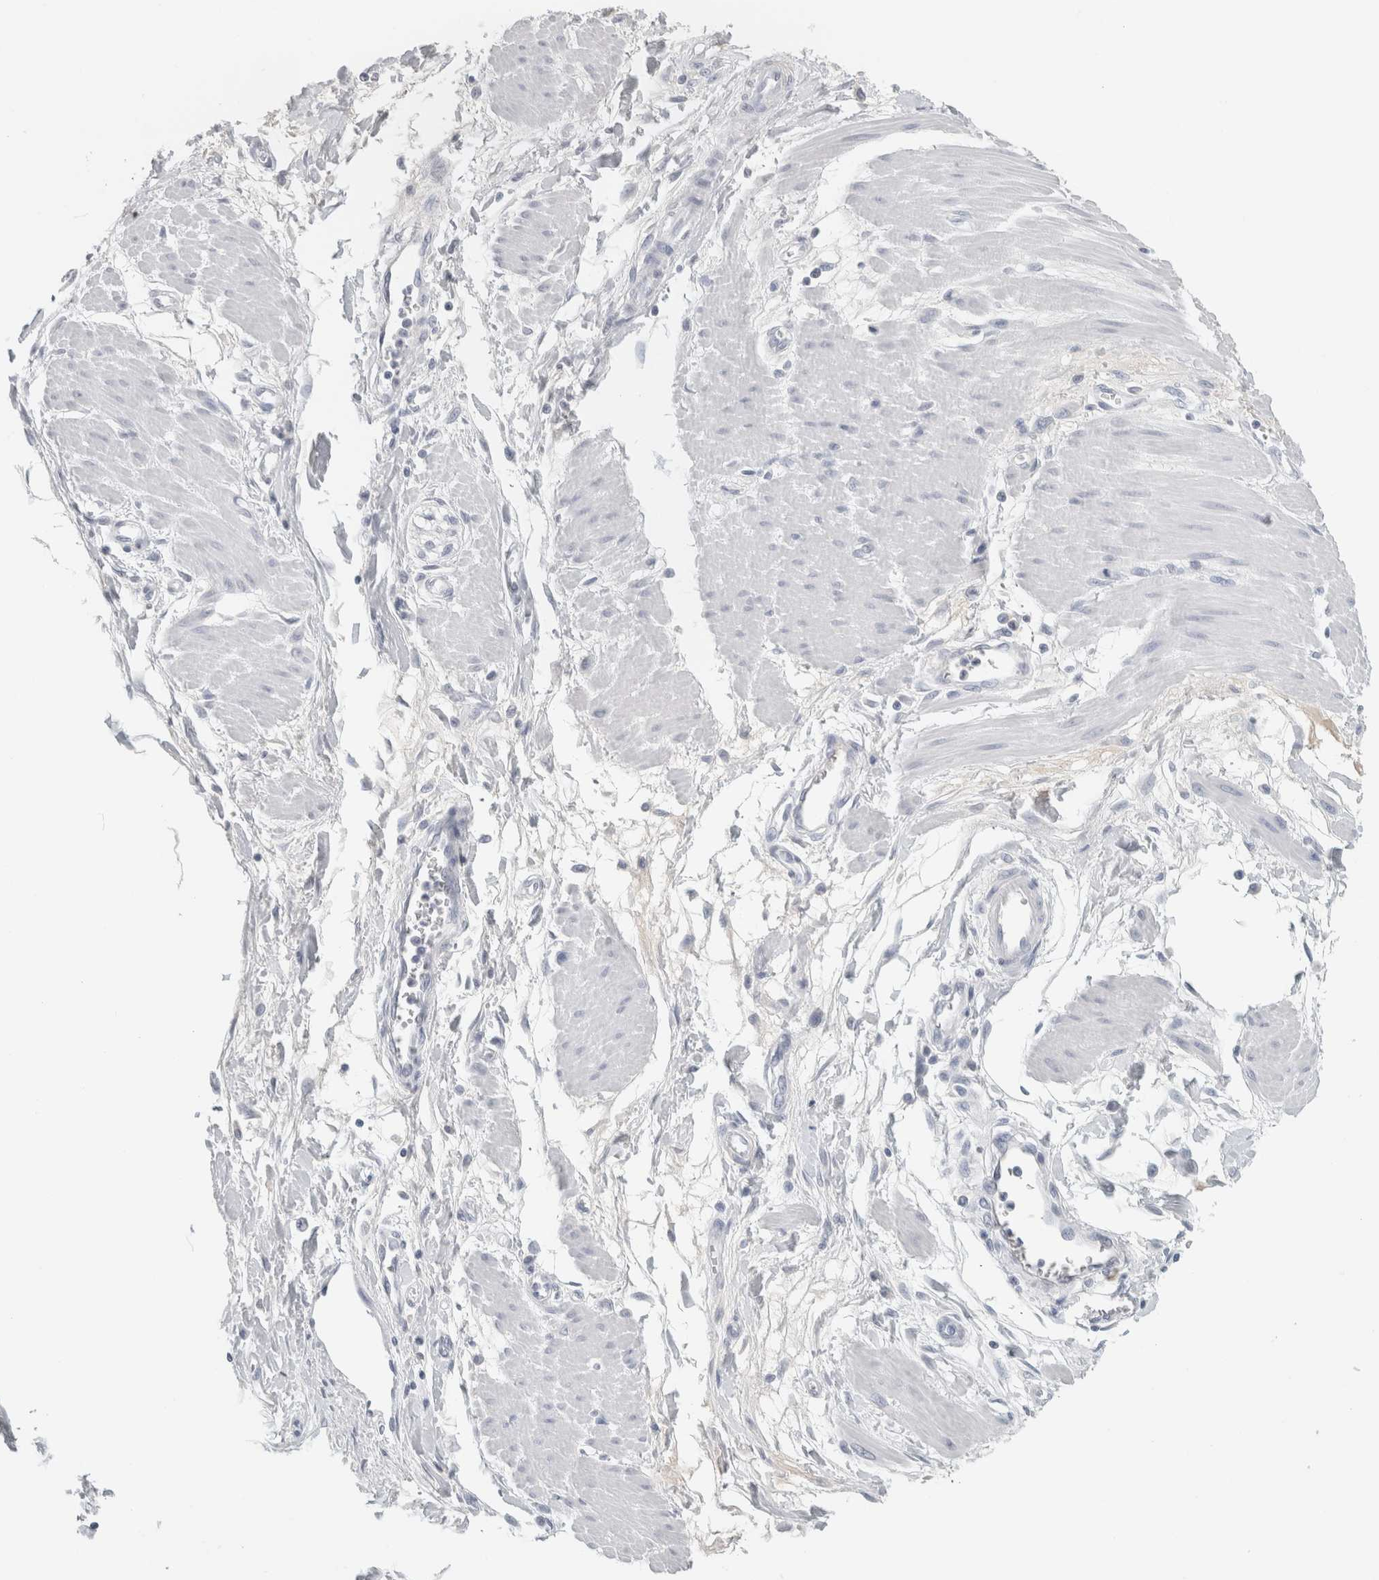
{"staining": {"intensity": "negative", "quantity": "none", "location": "none"}, "tissue": "pancreatic cancer", "cell_type": "Tumor cells", "image_type": "cancer", "snomed": [{"axis": "morphology", "description": "Normal tissue, NOS"}, {"axis": "topography", "description": "Lymph node"}], "caption": "This is an IHC histopathology image of human pancreatic cancer. There is no expression in tumor cells.", "gene": "TSPAN8", "patient": {"sex": "male", "age": 50}}